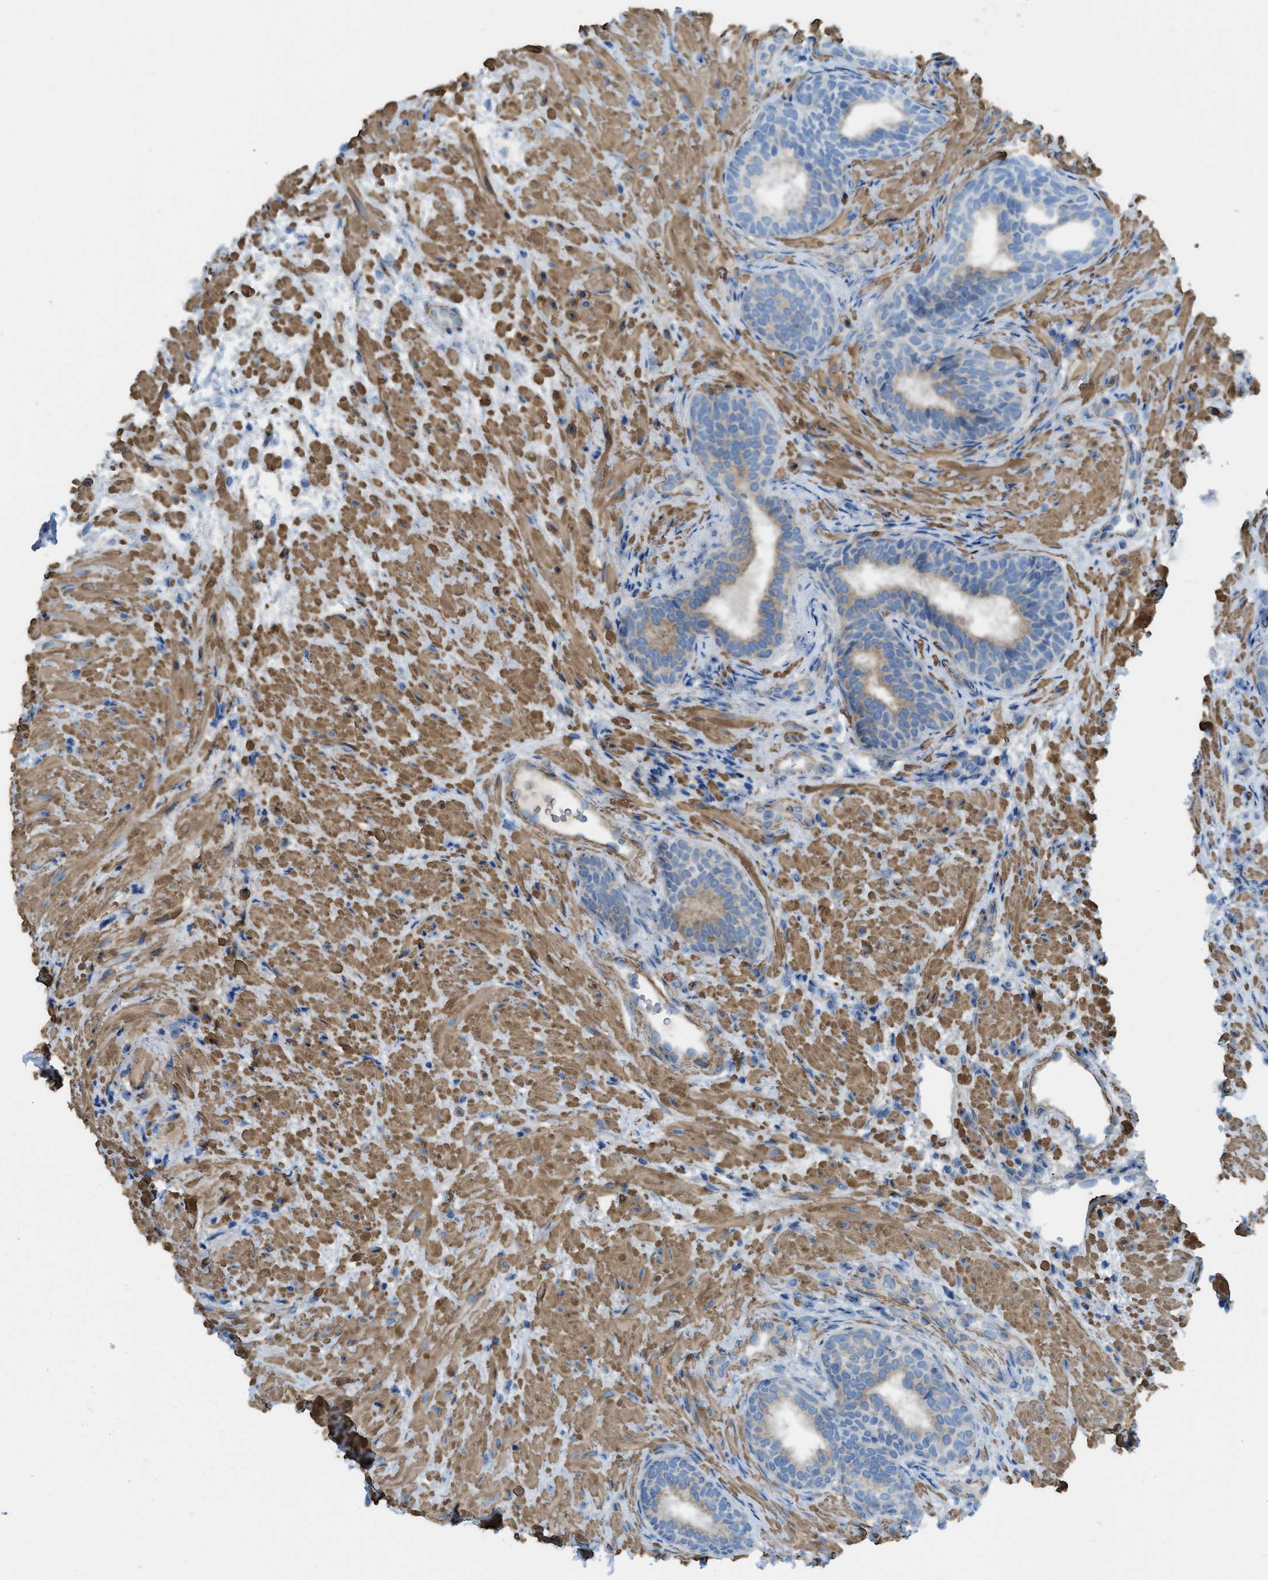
{"staining": {"intensity": "moderate", "quantity": "25%-75%", "location": "cytoplasmic/membranous"}, "tissue": "prostate", "cell_type": "Glandular cells", "image_type": "normal", "snomed": [{"axis": "morphology", "description": "Normal tissue, NOS"}, {"axis": "topography", "description": "Prostate"}], "caption": "This histopathology image displays immunohistochemistry (IHC) staining of unremarkable human prostate, with medium moderate cytoplasmic/membranous positivity in about 25%-75% of glandular cells.", "gene": "BMPR1A", "patient": {"sex": "male", "age": 76}}